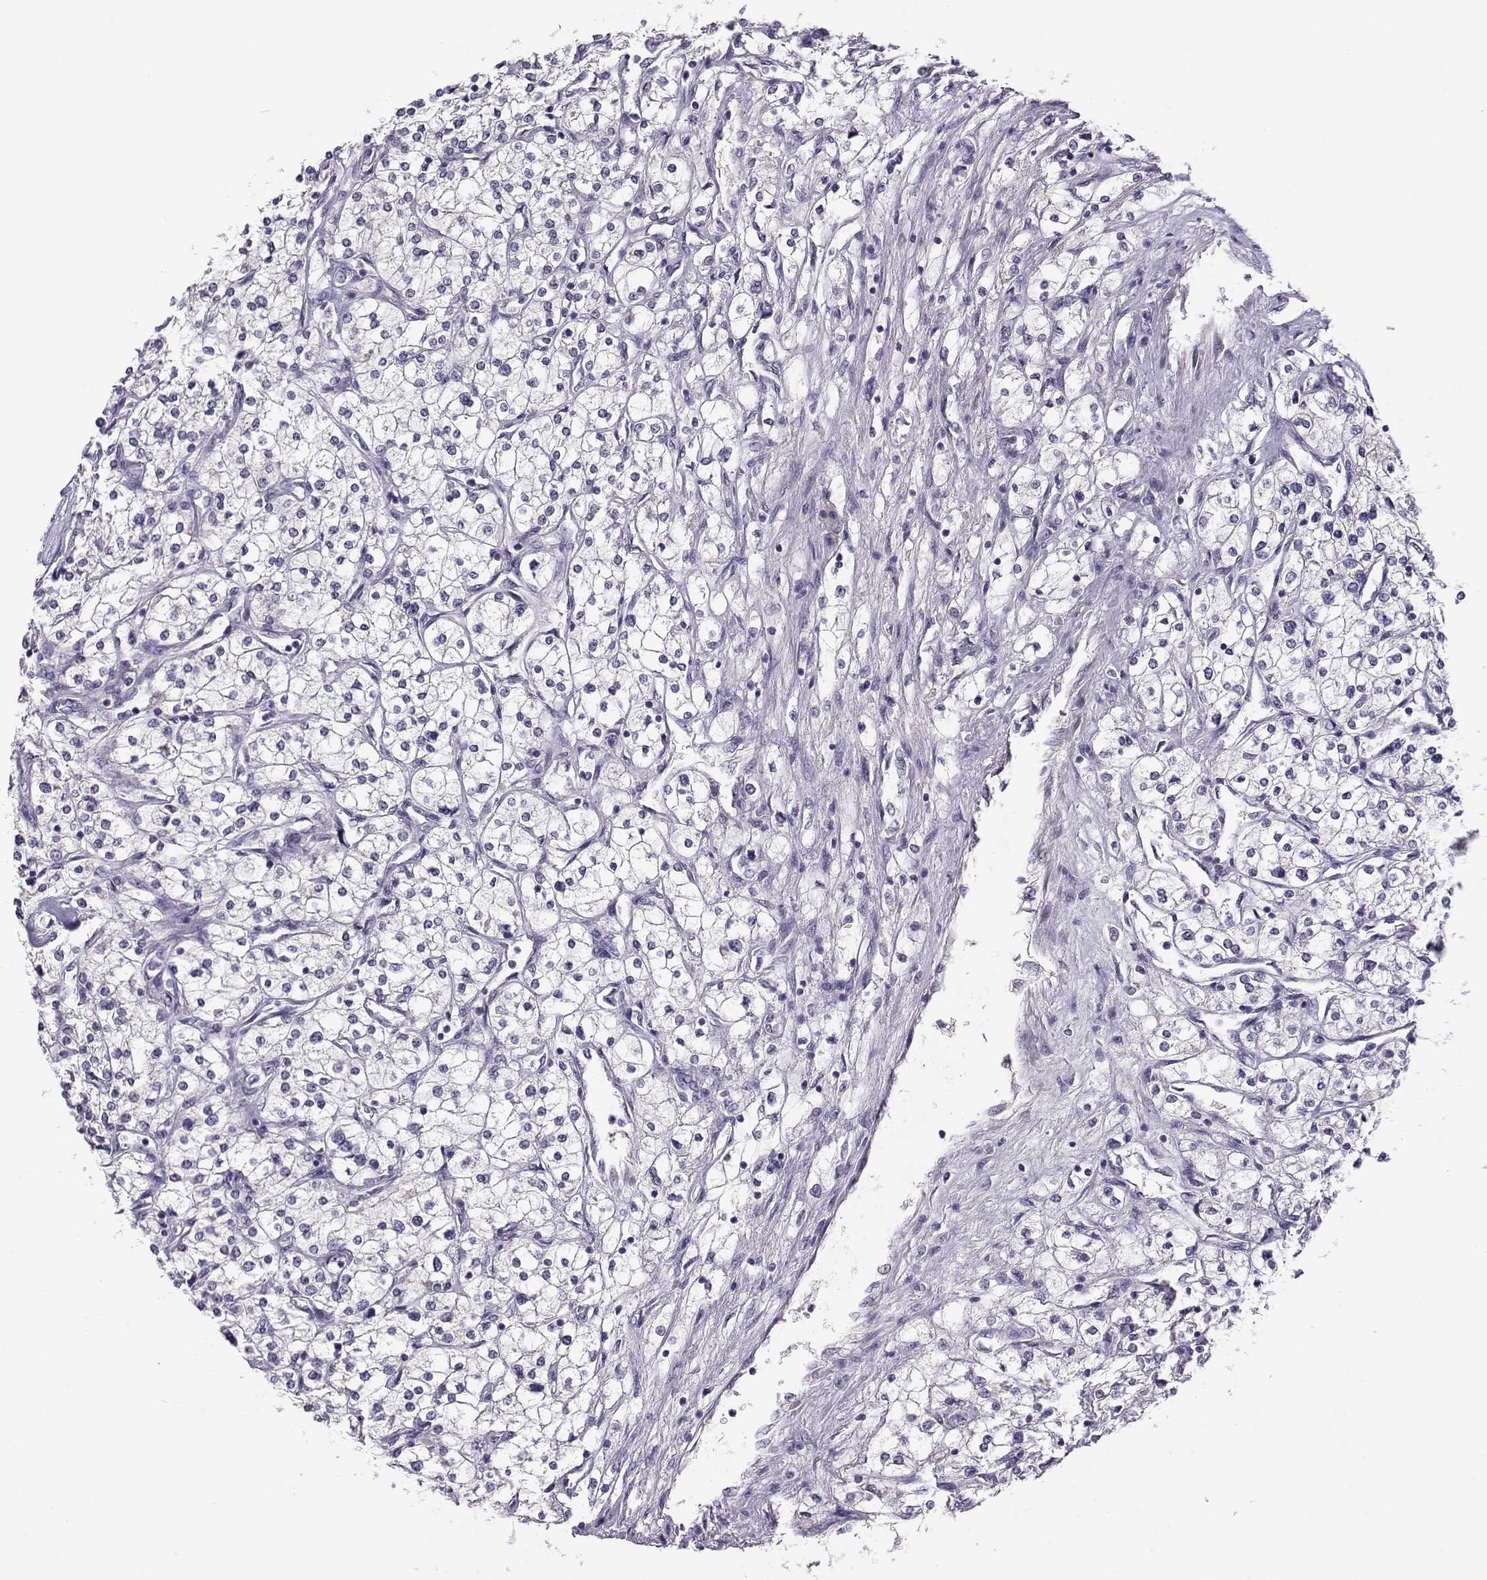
{"staining": {"intensity": "negative", "quantity": "none", "location": "none"}, "tissue": "renal cancer", "cell_type": "Tumor cells", "image_type": "cancer", "snomed": [{"axis": "morphology", "description": "Adenocarcinoma, NOS"}, {"axis": "topography", "description": "Kidney"}], "caption": "DAB (3,3'-diaminobenzidine) immunohistochemical staining of human adenocarcinoma (renal) shows no significant positivity in tumor cells.", "gene": "C16orf86", "patient": {"sex": "male", "age": 80}}